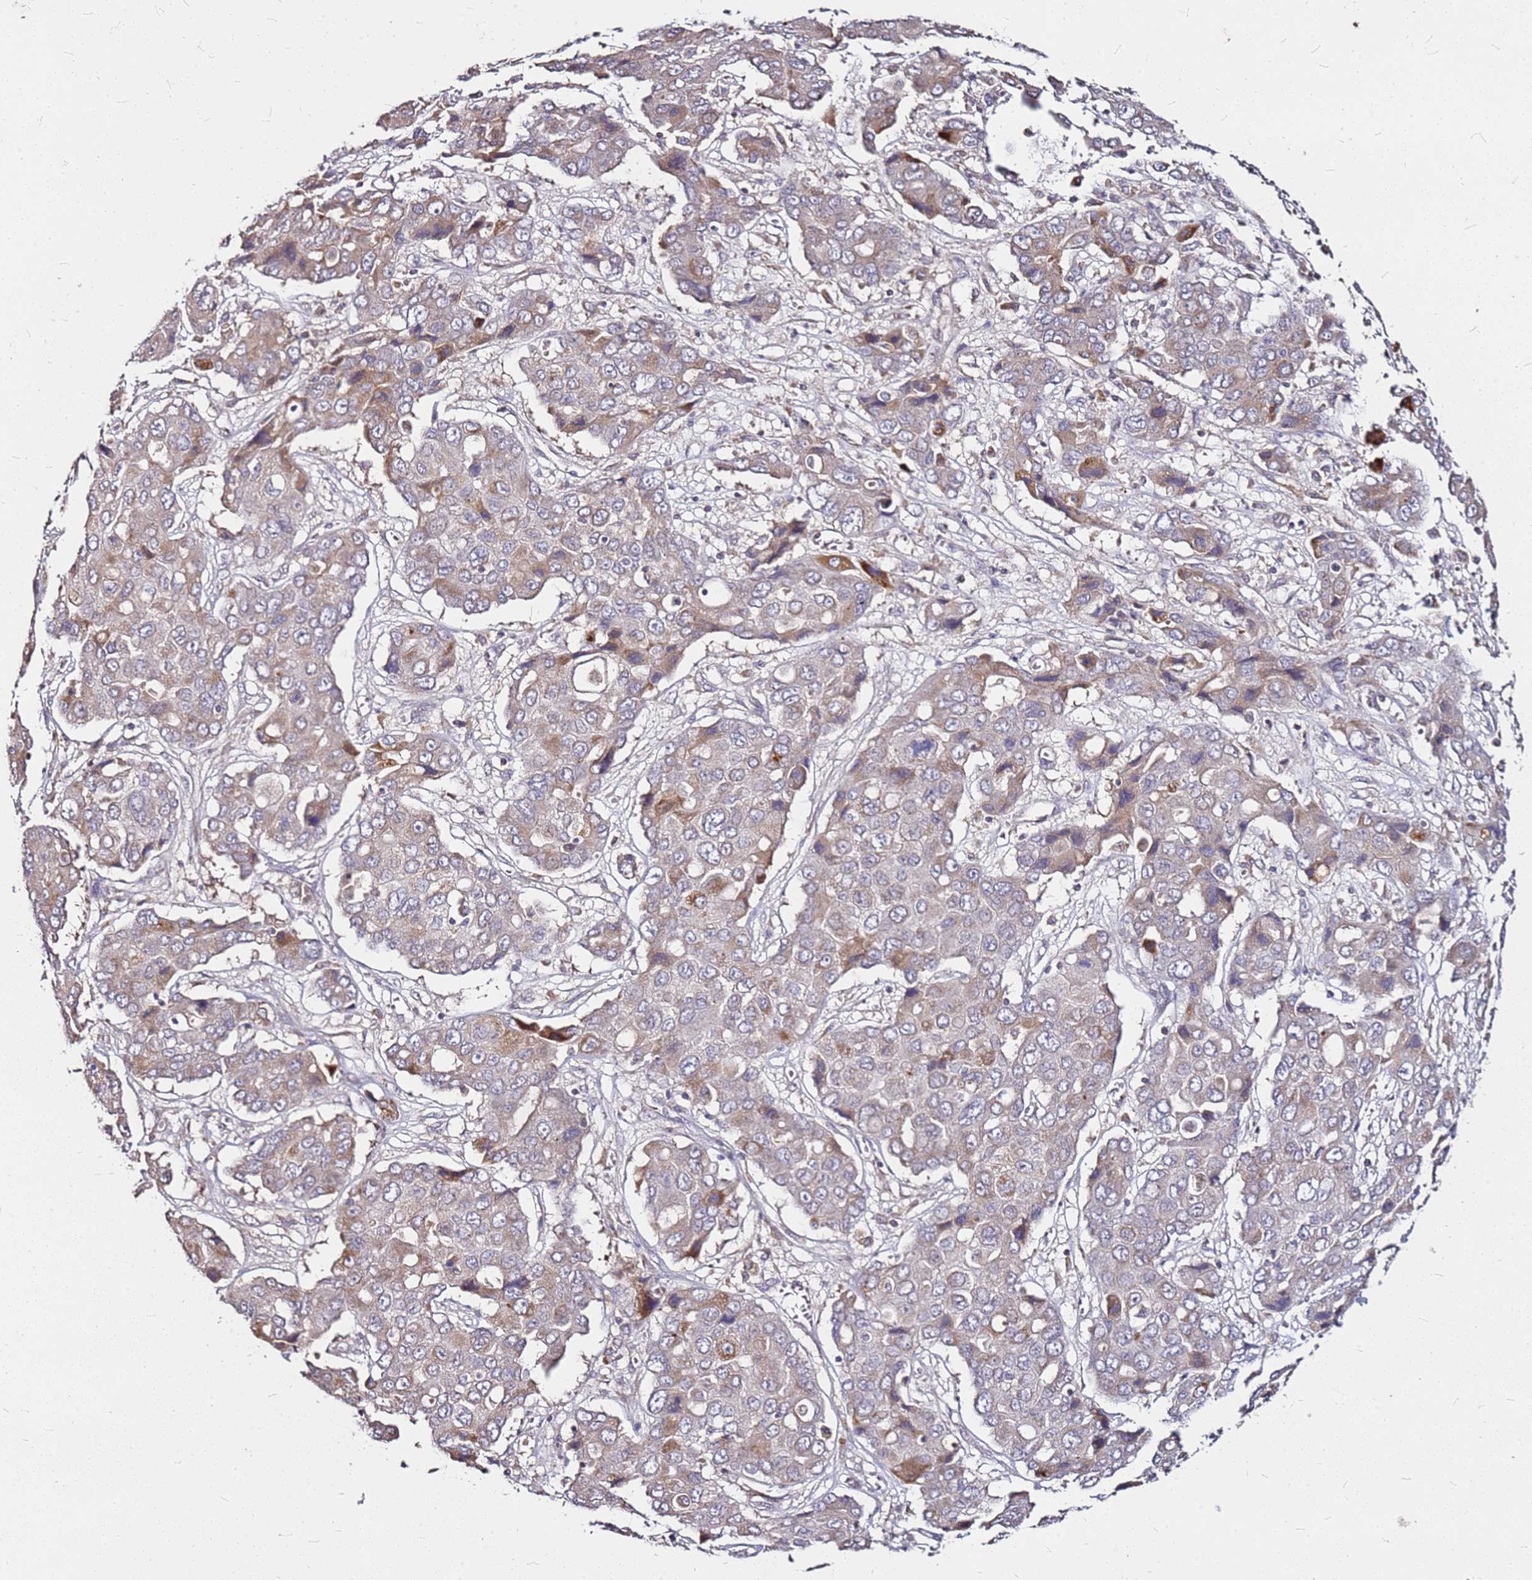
{"staining": {"intensity": "moderate", "quantity": "25%-75%", "location": "cytoplasmic/membranous"}, "tissue": "liver cancer", "cell_type": "Tumor cells", "image_type": "cancer", "snomed": [{"axis": "morphology", "description": "Cholangiocarcinoma"}, {"axis": "topography", "description": "Liver"}], "caption": "Protein staining by immunohistochemistry demonstrates moderate cytoplasmic/membranous staining in about 25%-75% of tumor cells in liver cancer.", "gene": "DCDC2C", "patient": {"sex": "male", "age": 67}}